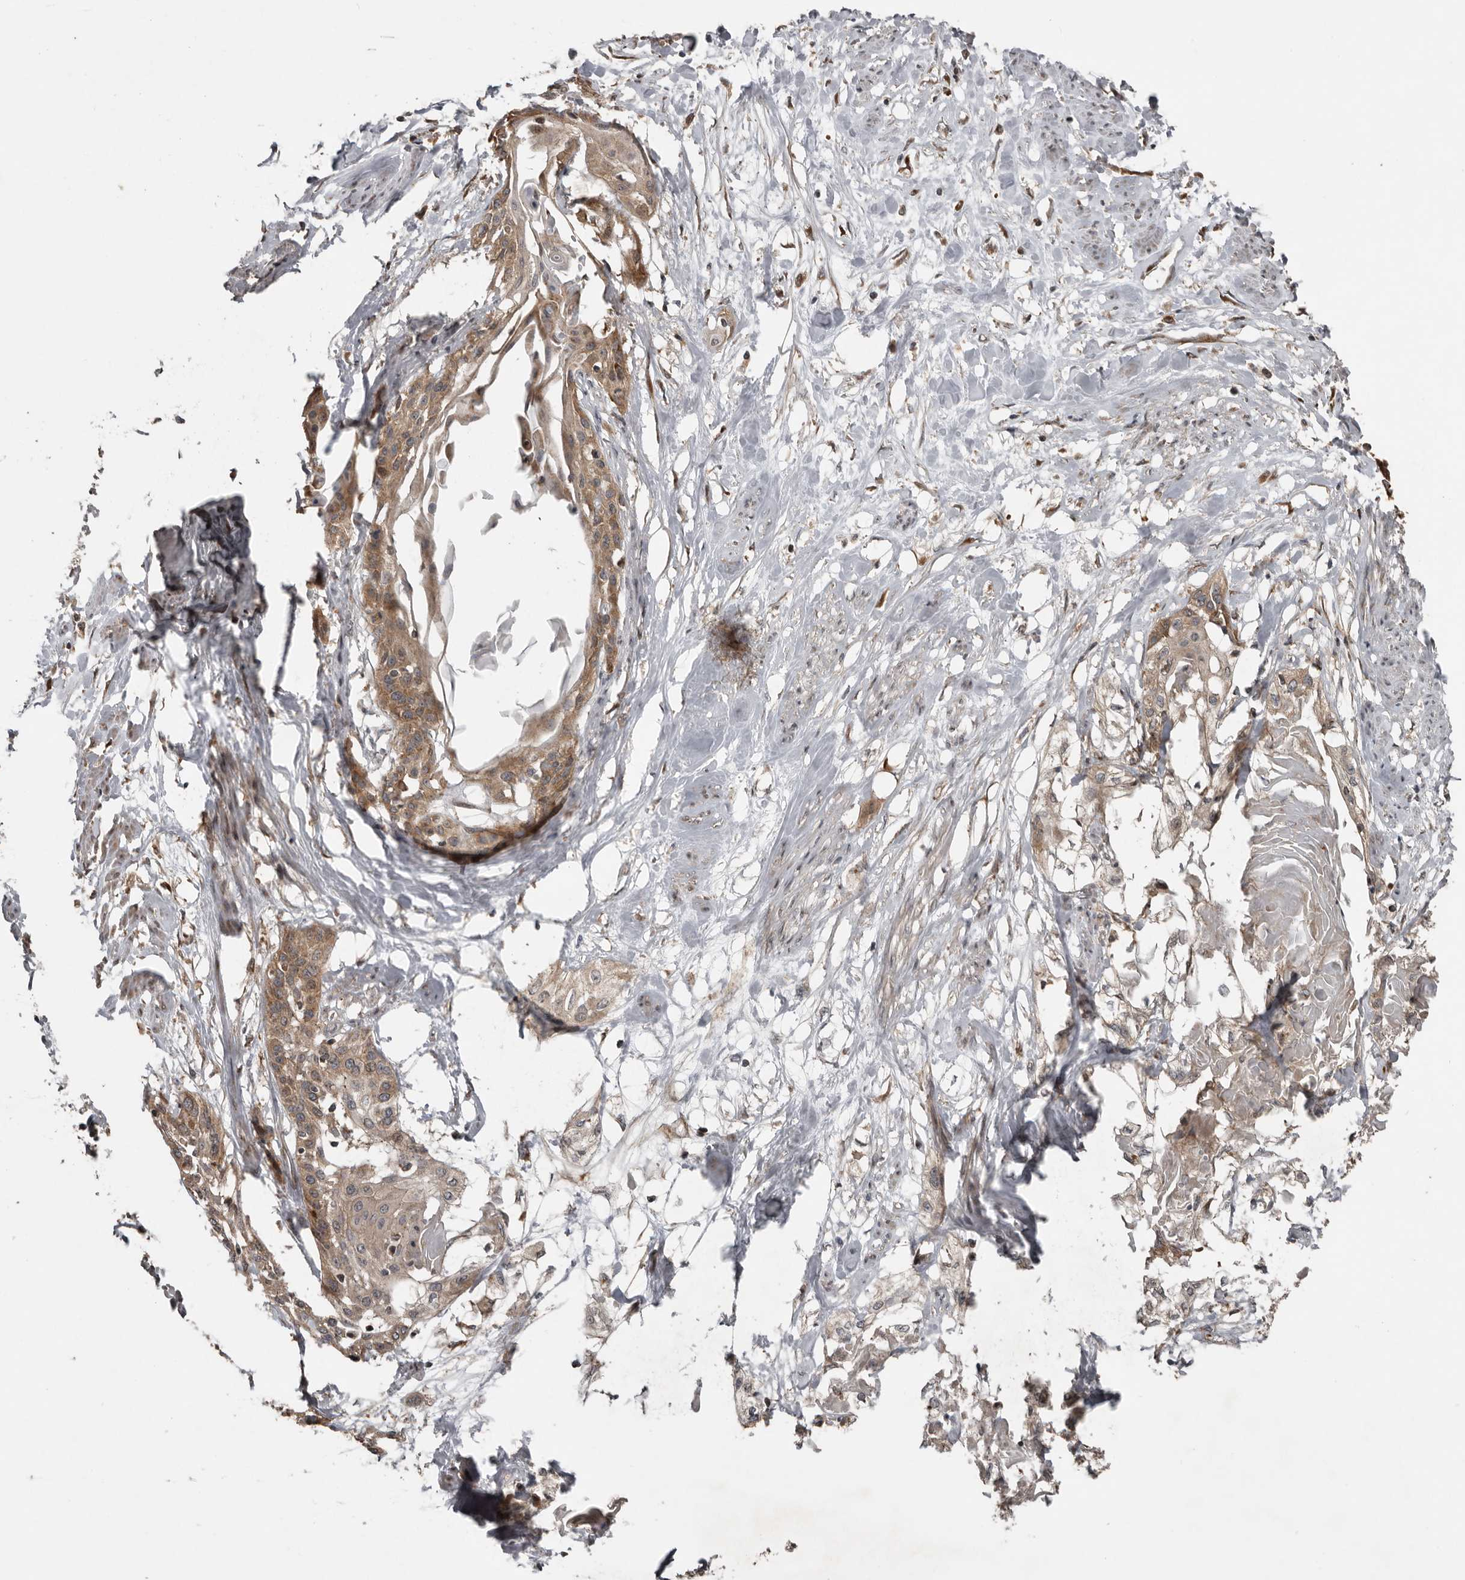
{"staining": {"intensity": "moderate", "quantity": ">75%", "location": "cytoplasmic/membranous"}, "tissue": "cervical cancer", "cell_type": "Tumor cells", "image_type": "cancer", "snomed": [{"axis": "morphology", "description": "Squamous cell carcinoma, NOS"}, {"axis": "topography", "description": "Cervix"}], "caption": "A medium amount of moderate cytoplasmic/membranous staining is seen in approximately >75% of tumor cells in cervical cancer tissue. (DAB (3,3'-diaminobenzidine) IHC with brightfield microscopy, high magnification).", "gene": "CCDC190", "patient": {"sex": "female", "age": 57}}